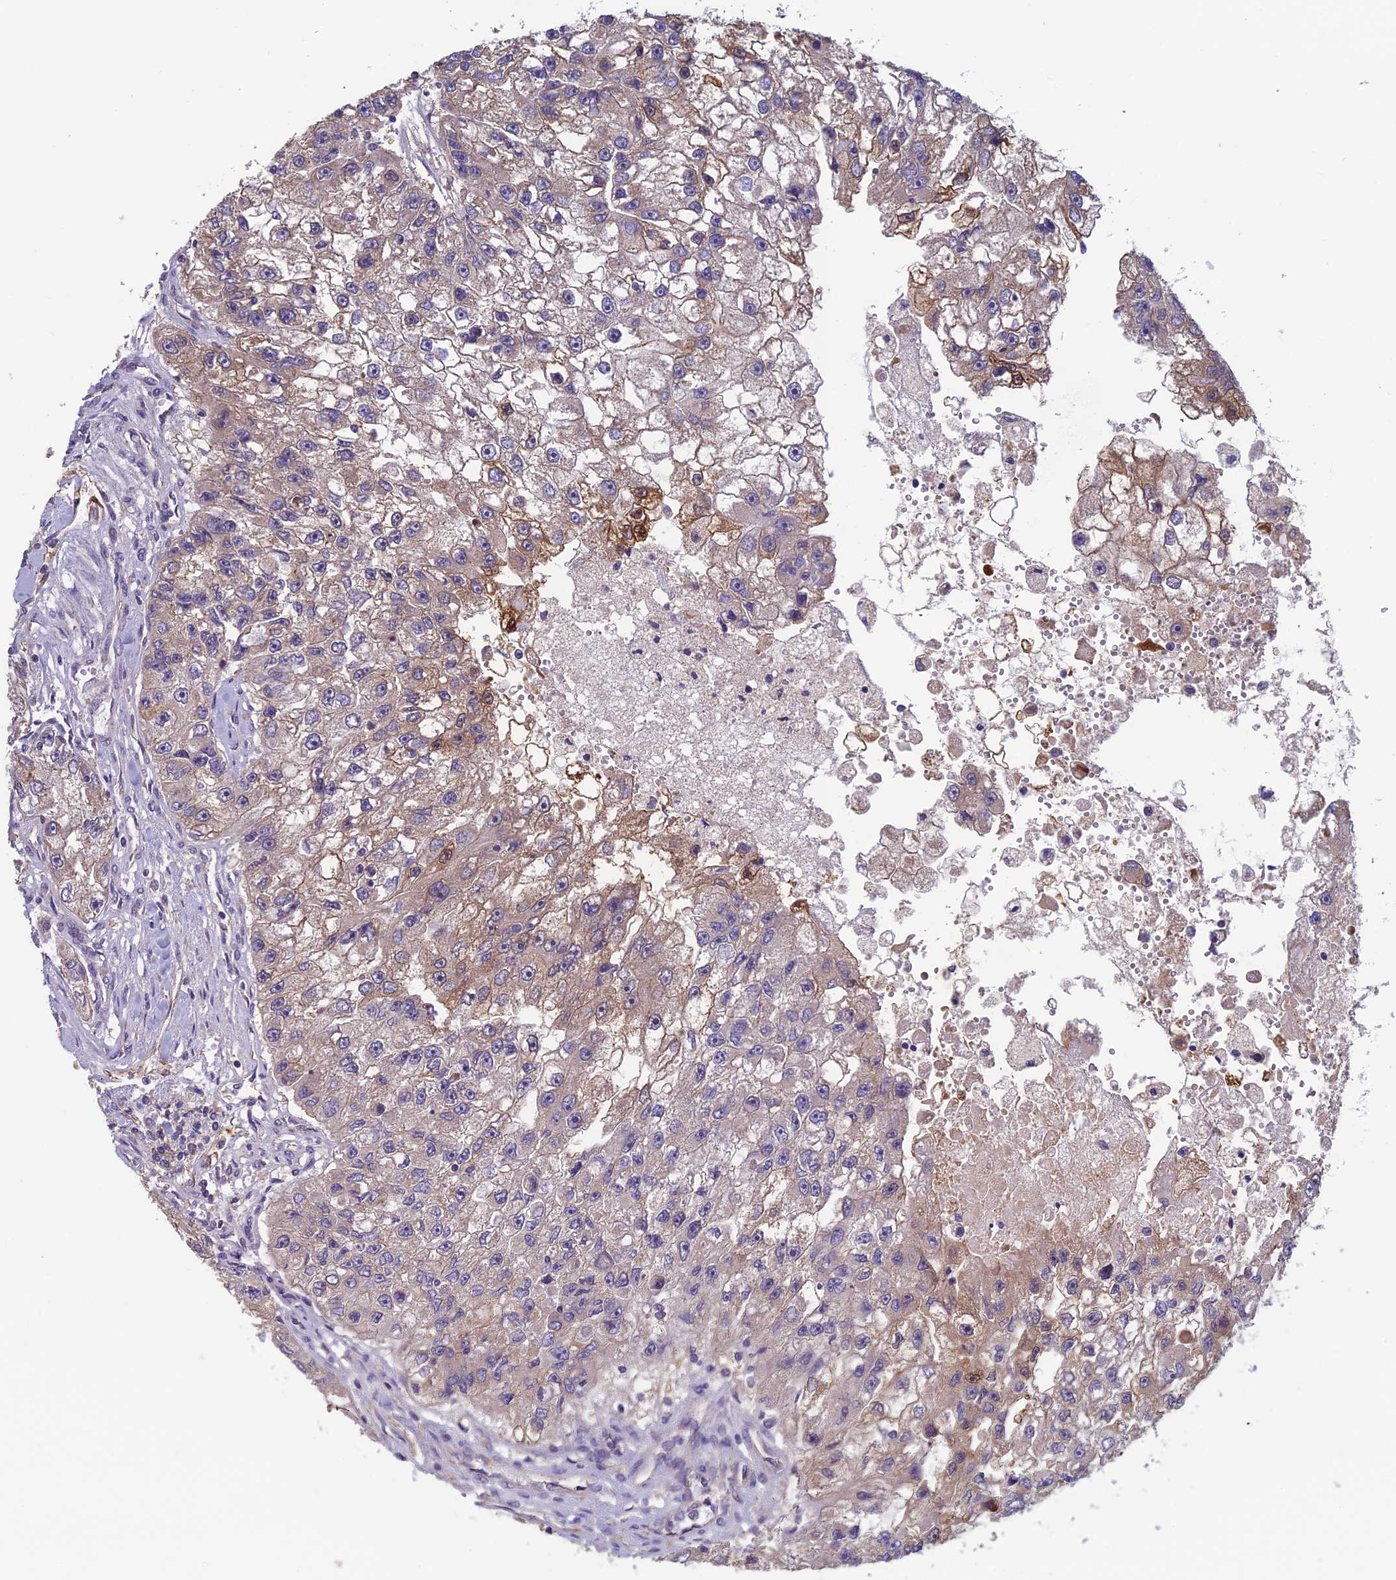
{"staining": {"intensity": "moderate", "quantity": "<25%", "location": "cytoplasmic/membranous"}, "tissue": "renal cancer", "cell_type": "Tumor cells", "image_type": "cancer", "snomed": [{"axis": "morphology", "description": "Adenocarcinoma, NOS"}, {"axis": "topography", "description": "Kidney"}], "caption": "A brown stain shows moderate cytoplasmic/membranous positivity of a protein in human renal cancer (adenocarcinoma) tumor cells.", "gene": "HECA", "patient": {"sex": "male", "age": 63}}